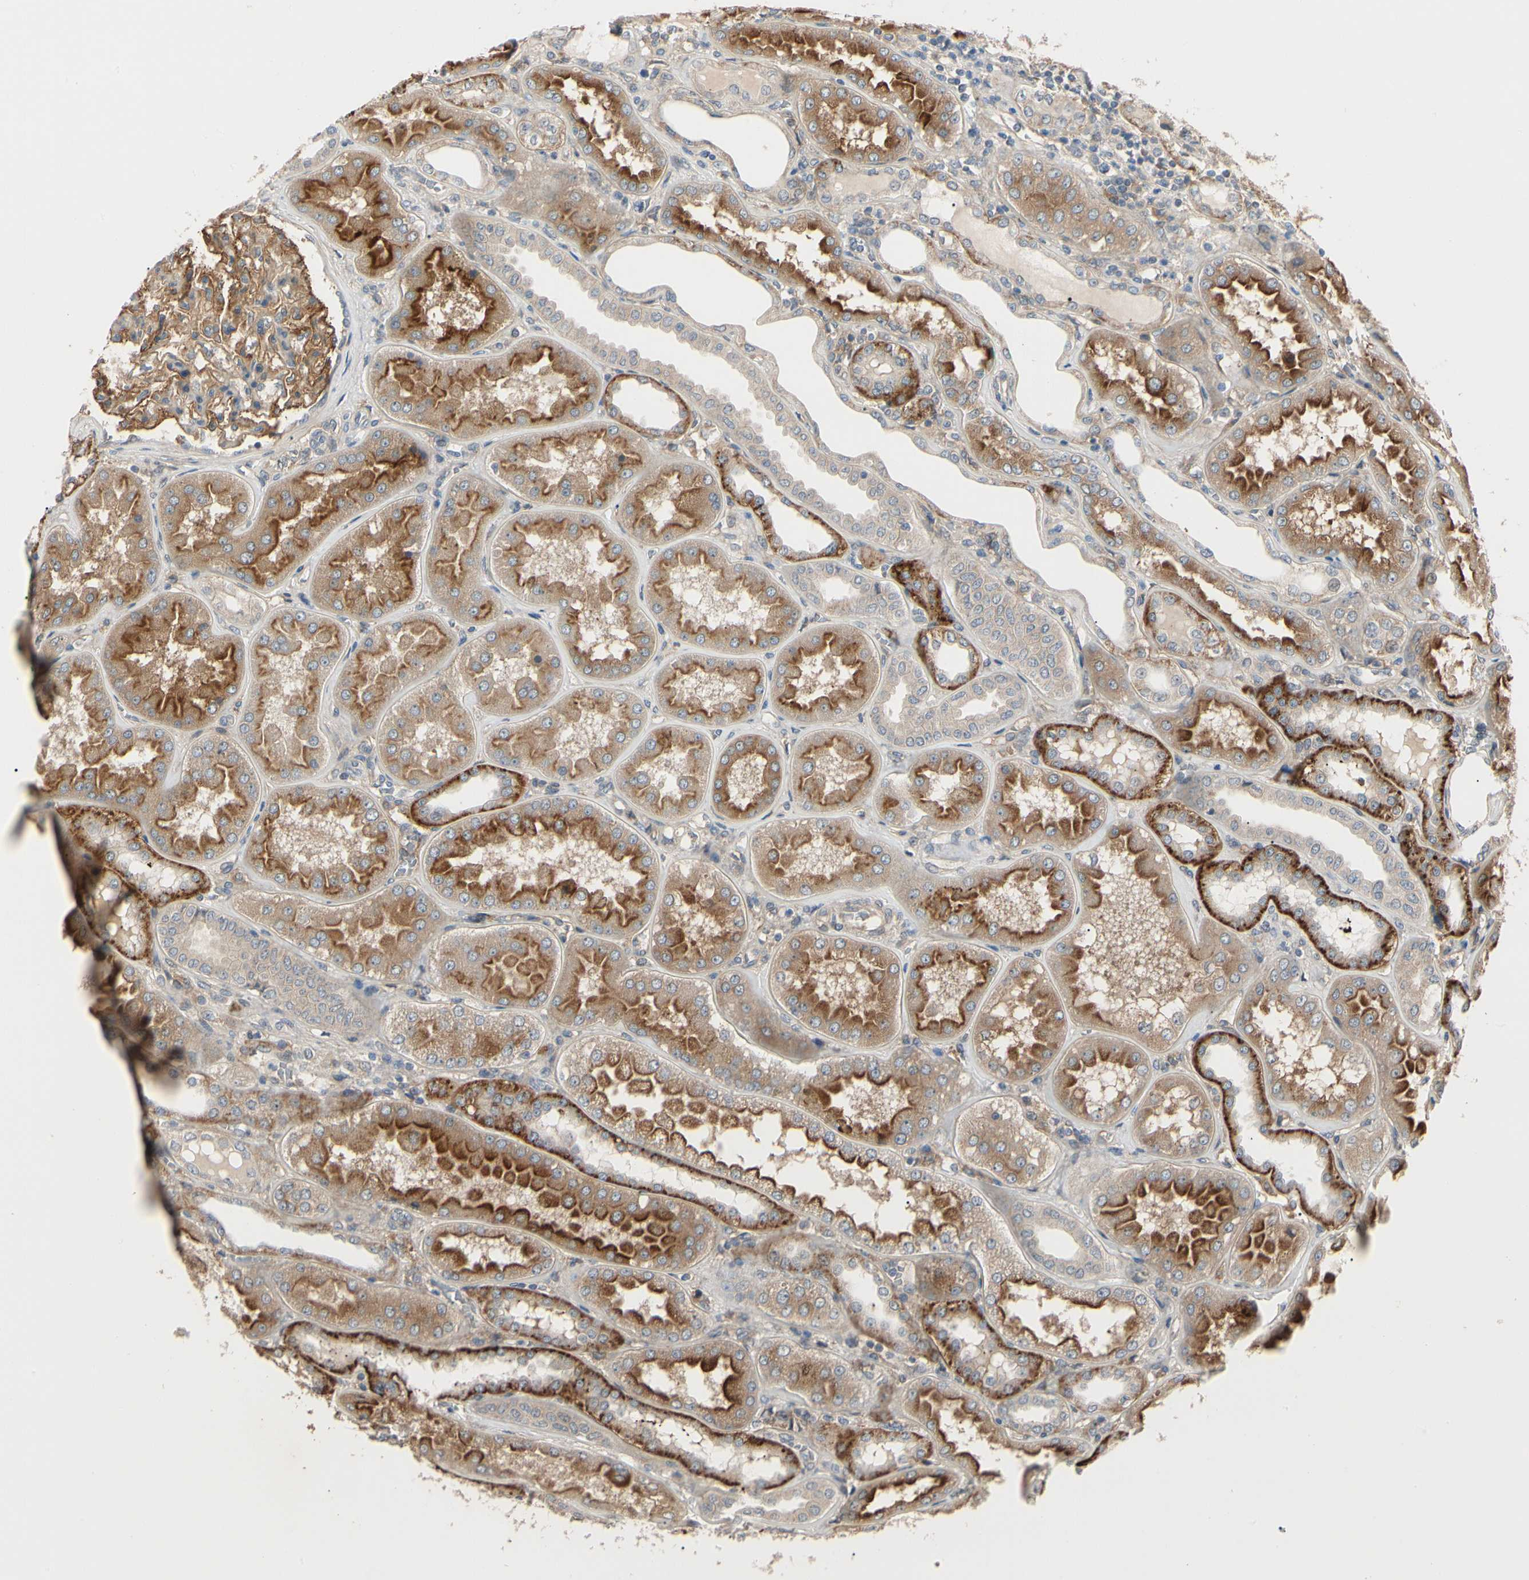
{"staining": {"intensity": "strong", "quantity": ">75%", "location": "cytoplasmic/membranous"}, "tissue": "kidney", "cell_type": "Cells in glomeruli", "image_type": "normal", "snomed": [{"axis": "morphology", "description": "Normal tissue, NOS"}, {"axis": "topography", "description": "Kidney"}], "caption": "This is an image of immunohistochemistry staining of normal kidney, which shows strong staining in the cytoplasmic/membranous of cells in glomeruli.", "gene": "F2R", "patient": {"sex": "female", "age": 56}}